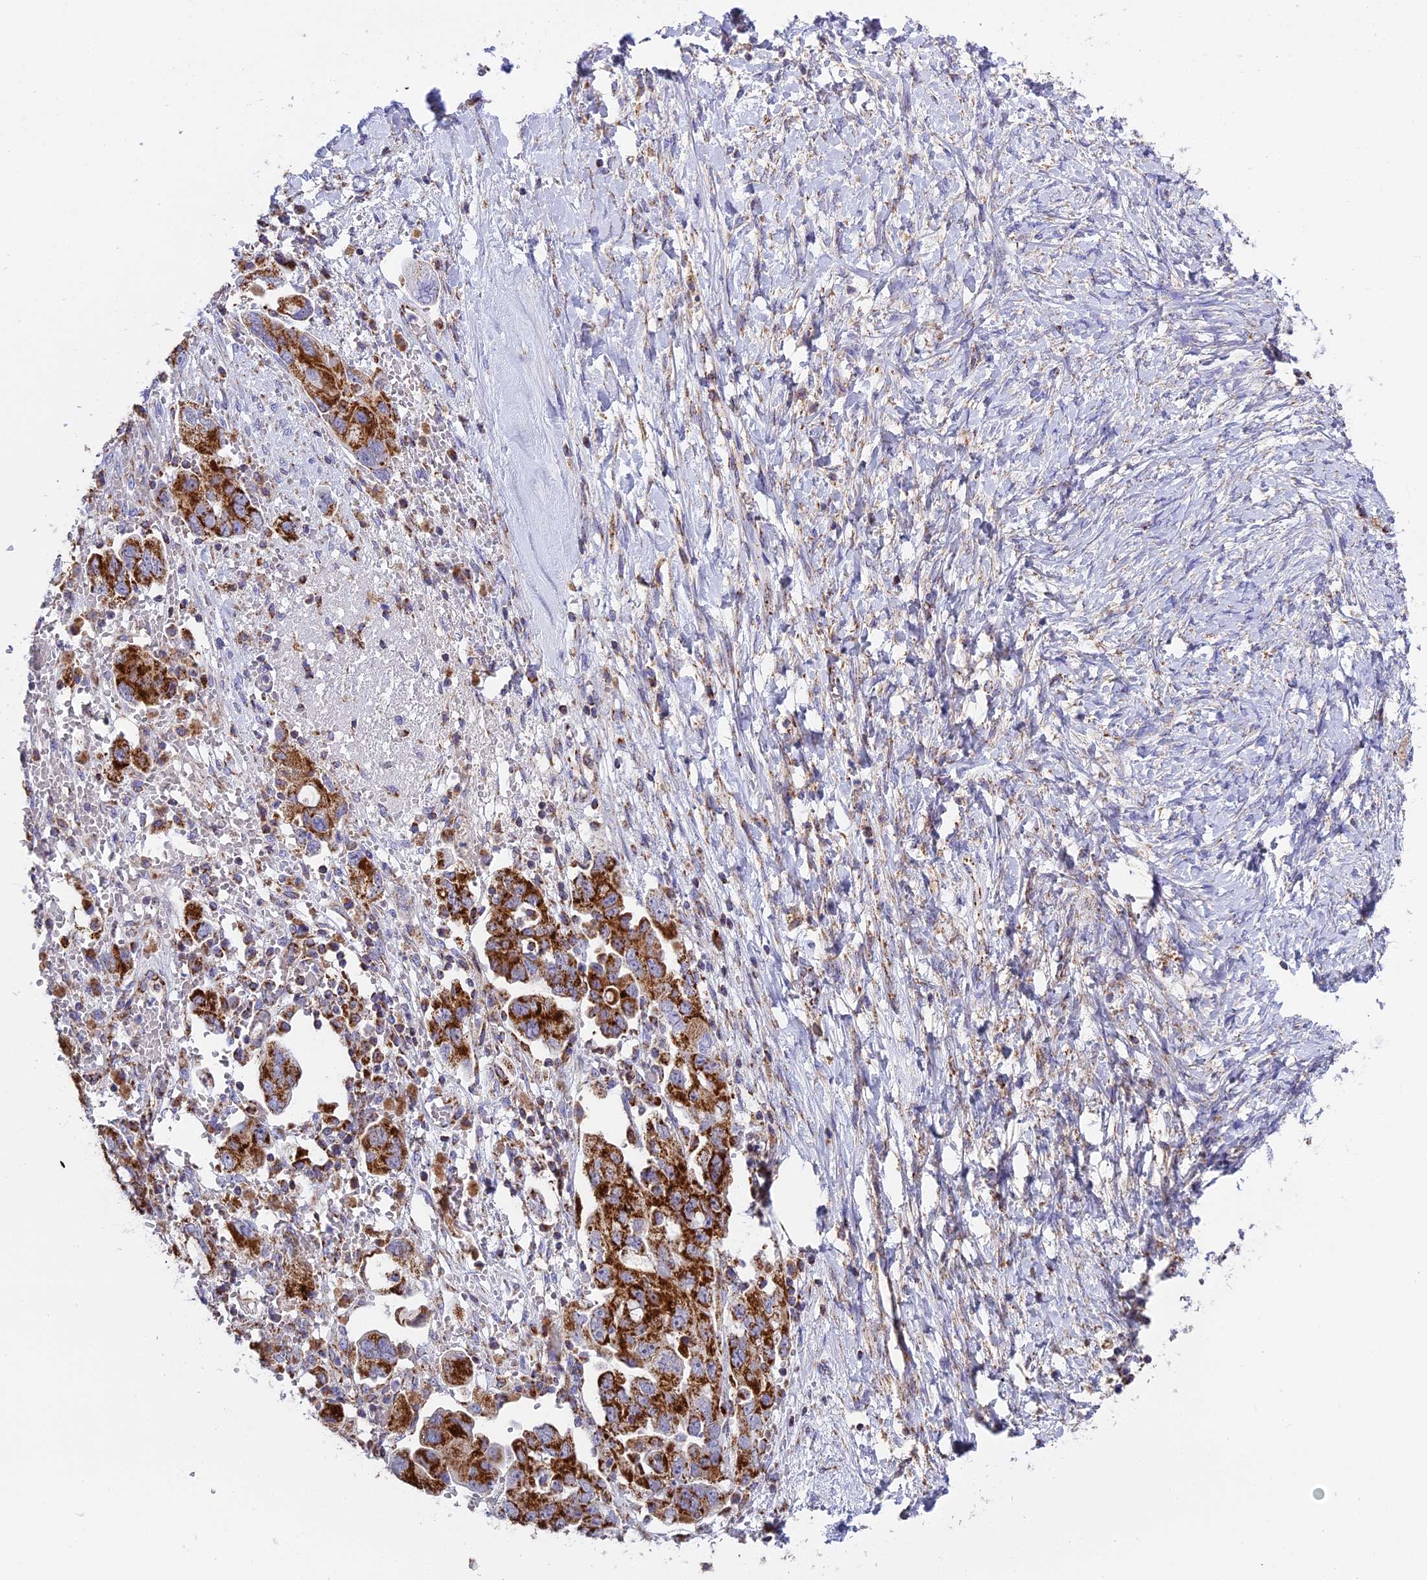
{"staining": {"intensity": "strong", "quantity": ">75%", "location": "cytoplasmic/membranous"}, "tissue": "ovarian cancer", "cell_type": "Tumor cells", "image_type": "cancer", "snomed": [{"axis": "morphology", "description": "Carcinoma, NOS"}, {"axis": "morphology", "description": "Cystadenocarcinoma, serous, NOS"}, {"axis": "topography", "description": "Ovary"}], "caption": "This image exhibits IHC staining of ovarian cancer (serous cystadenocarcinoma), with high strong cytoplasmic/membranous expression in approximately >75% of tumor cells.", "gene": "MRPS34", "patient": {"sex": "female", "age": 69}}